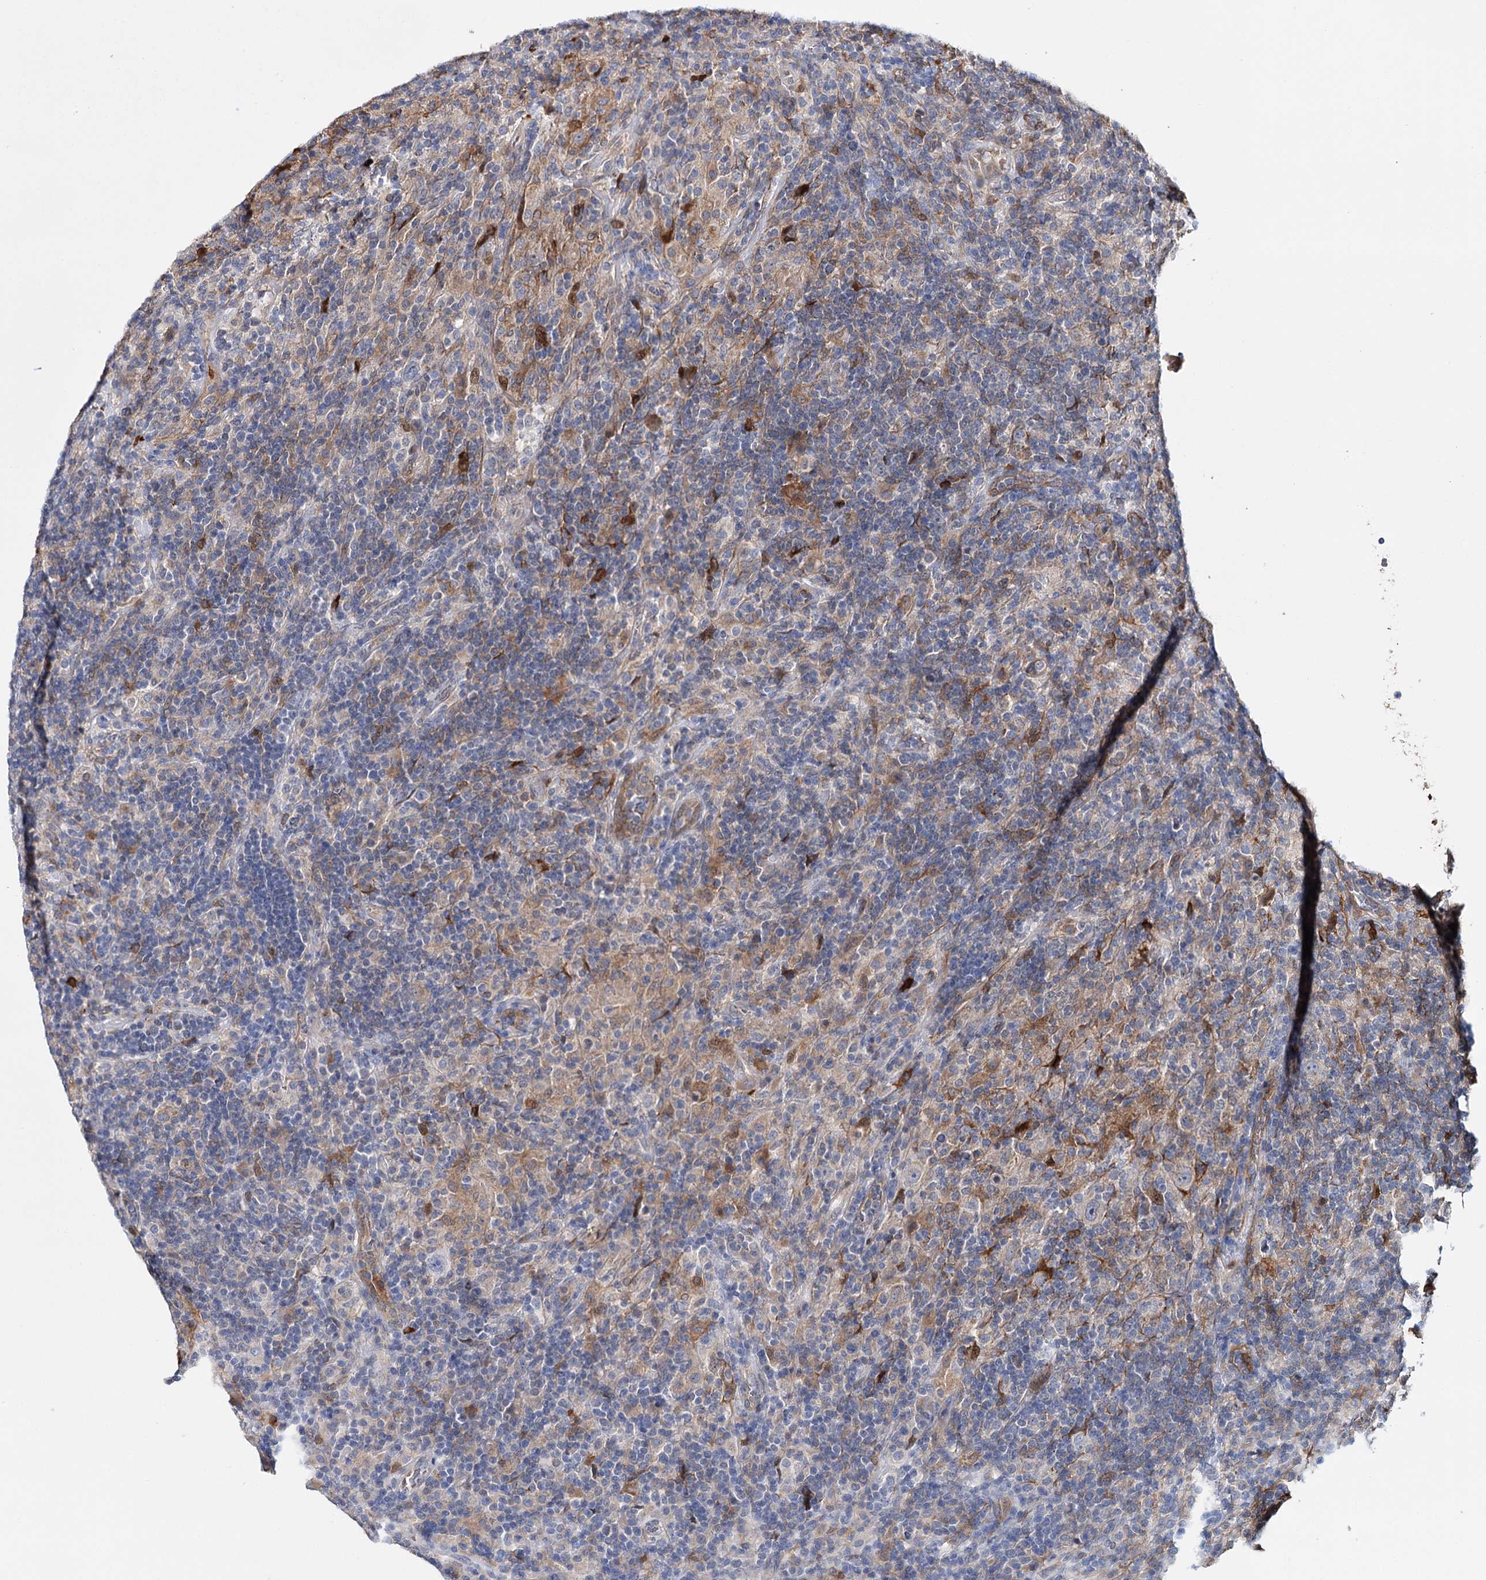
{"staining": {"intensity": "negative", "quantity": "none", "location": "none"}, "tissue": "lymphoma", "cell_type": "Tumor cells", "image_type": "cancer", "snomed": [{"axis": "morphology", "description": "Hodgkin's disease, NOS"}, {"axis": "topography", "description": "Lymph node"}], "caption": "This is an immunohistochemistry photomicrograph of Hodgkin's disease. There is no staining in tumor cells.", "gene": "CFAP46", "patient": {"sex": "male", "age": 70}}